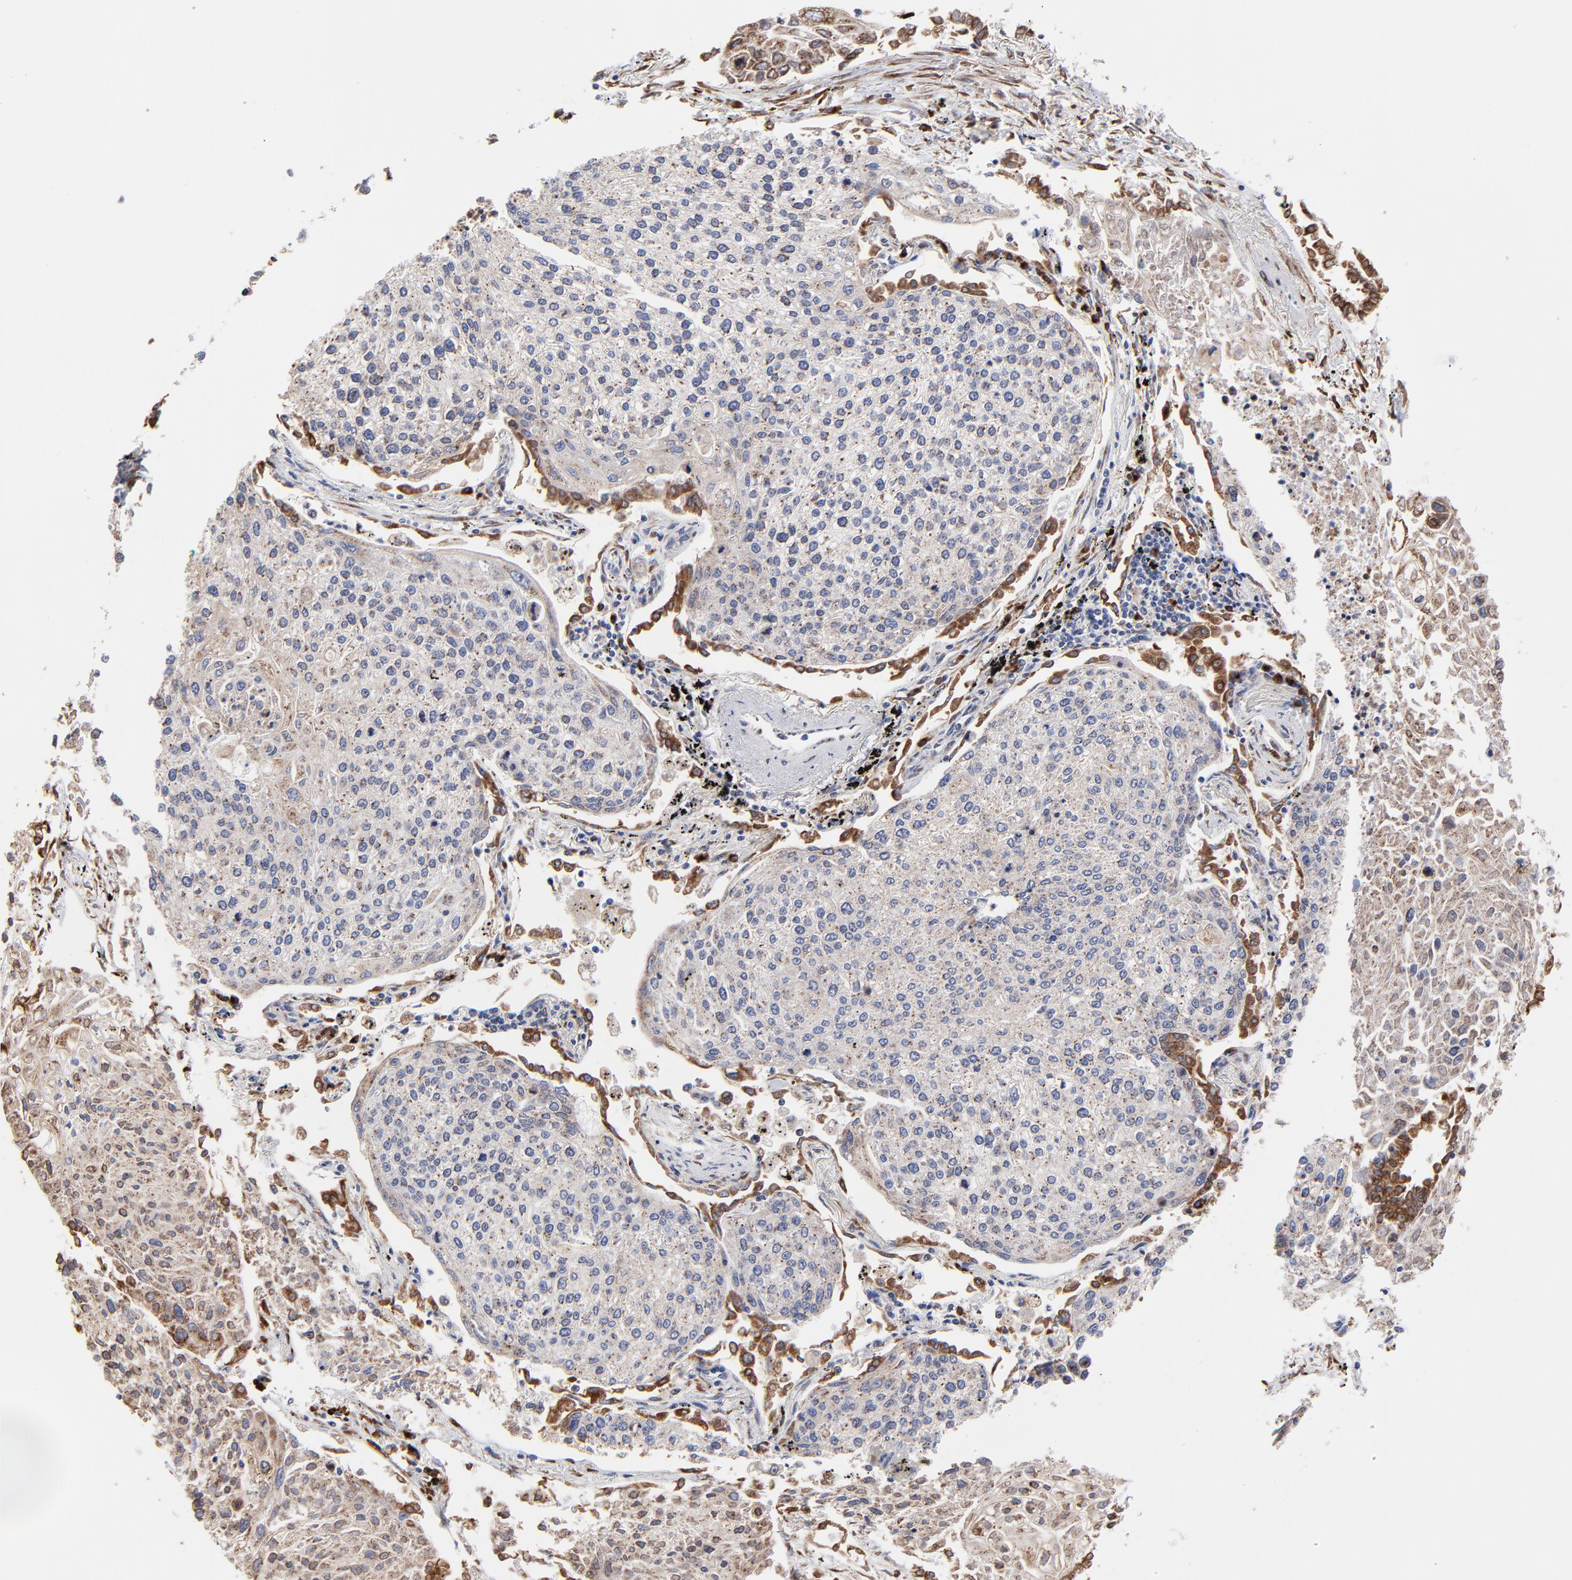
{"staining": {"intensity": "moderate", "quantity": "<25%", "location": "cytoplasmic/membranous"}, "tissue": "lung cancer", "cell_type": "Tumor cells", "image_type": "cancer", "snomed": [{"axis": "morphology", "description": "Squamous cell carcinoma, NOS"}, {"axis": "topography", "description": "Lung"}], "caption": "Lung squamous cell carcinoma tissue shows moderate cytoplasmic/membranous expression in about <25% of tumor cells", "gene": "LMAN1", "patient": {"sex": "male", "age": 75}}